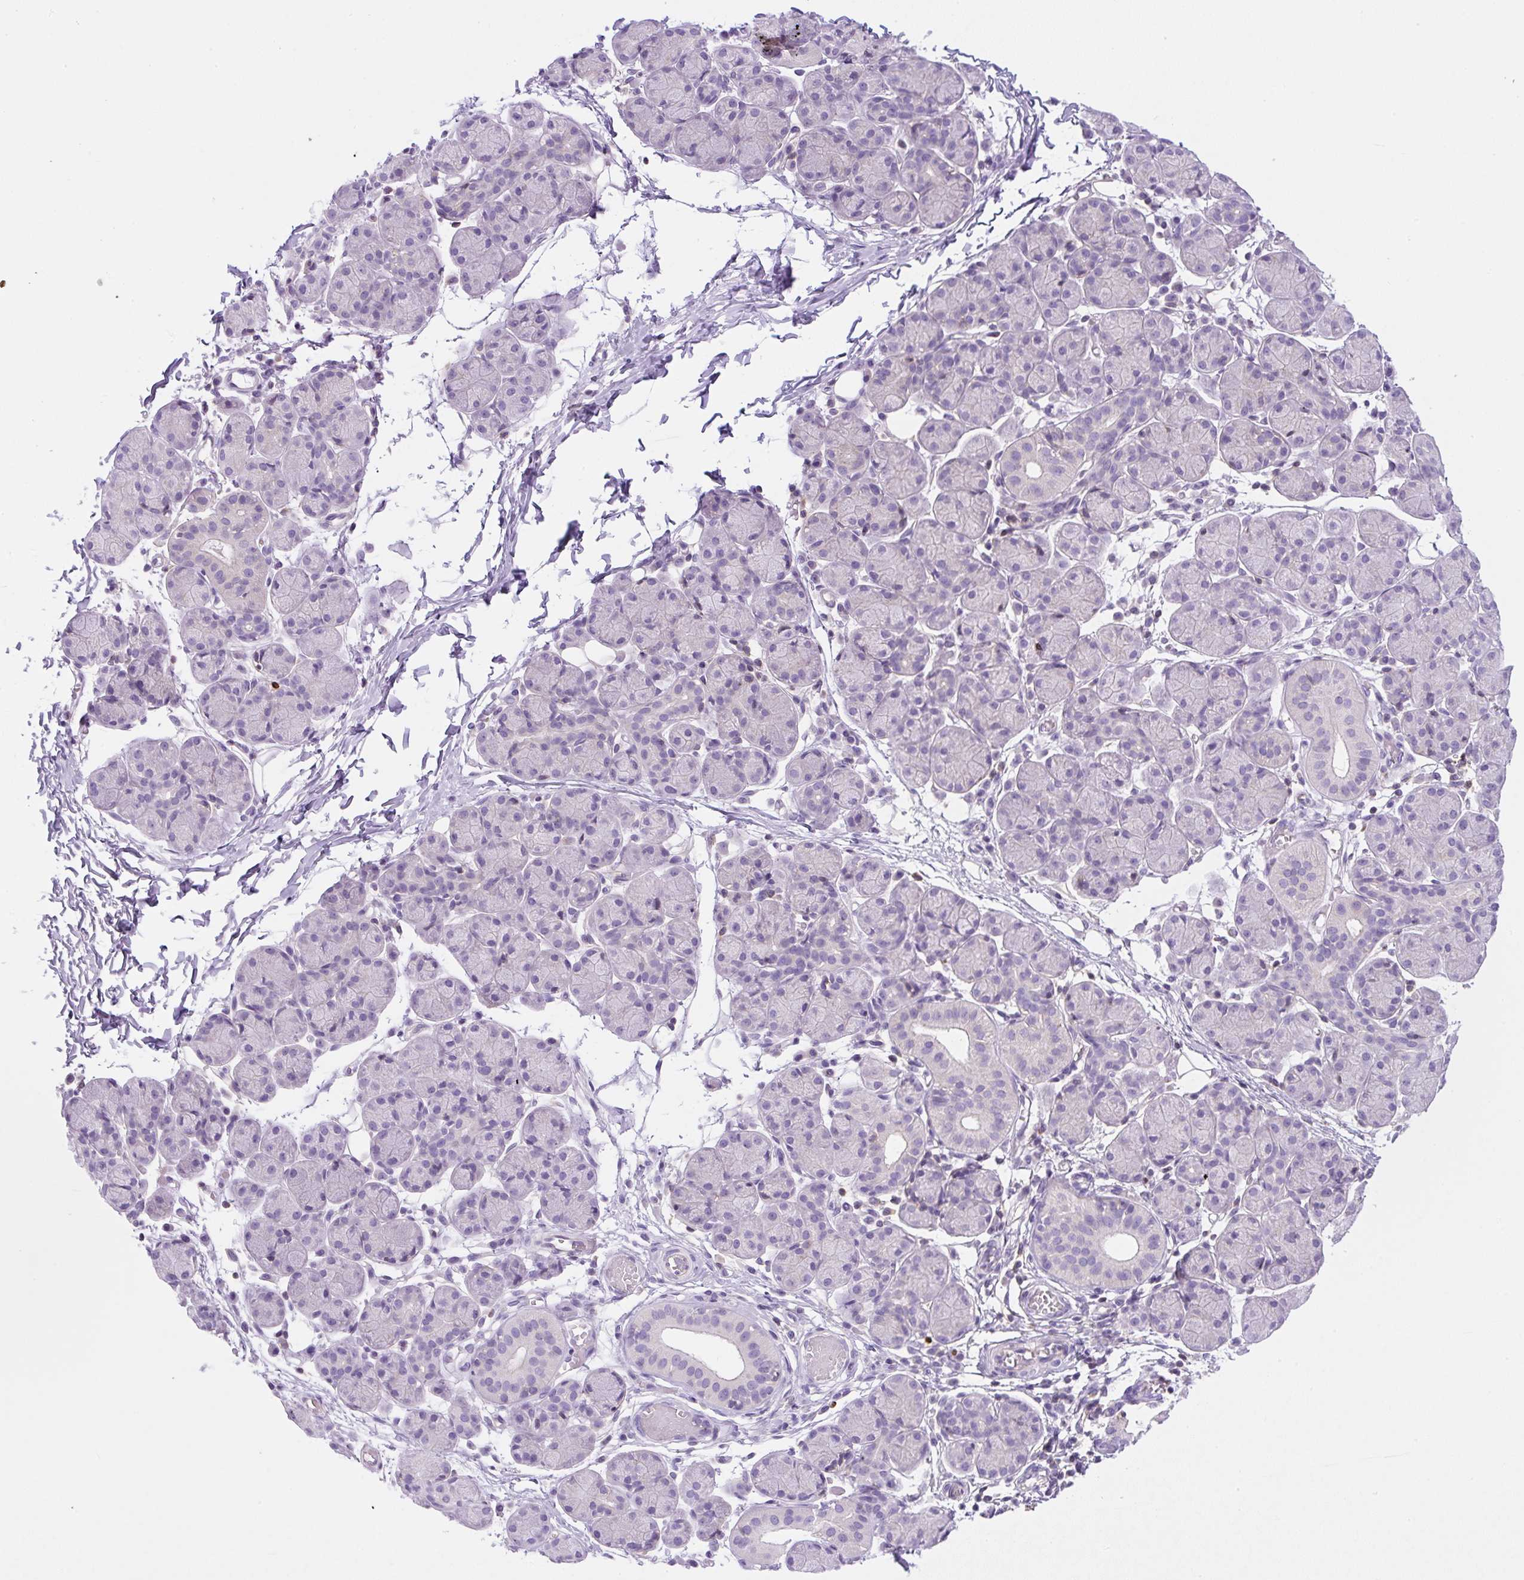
{"staining": {"intensity": "negative", "quantity": "none", "location": "none"}, "tissue": "salivary gland", "cell_type": "Glandular cells", "image_type": "normal", "snomed": [{"axis": "morphology", "description": "Normal tissue, NOS"}, {"axis": "morphology", "description": "Inflammation, NOS"}, {"axis": "topography", "description": "Lymph node"}, {"axis": "topography", "description": "Salivary gland"}], "caption": "Human salivary gland stained for a protein using immunohistochemistry demonstrates no expression in glandular cells.", "gene": "PIP5KL1", "patient": {"sex": "male", "age": 3}}